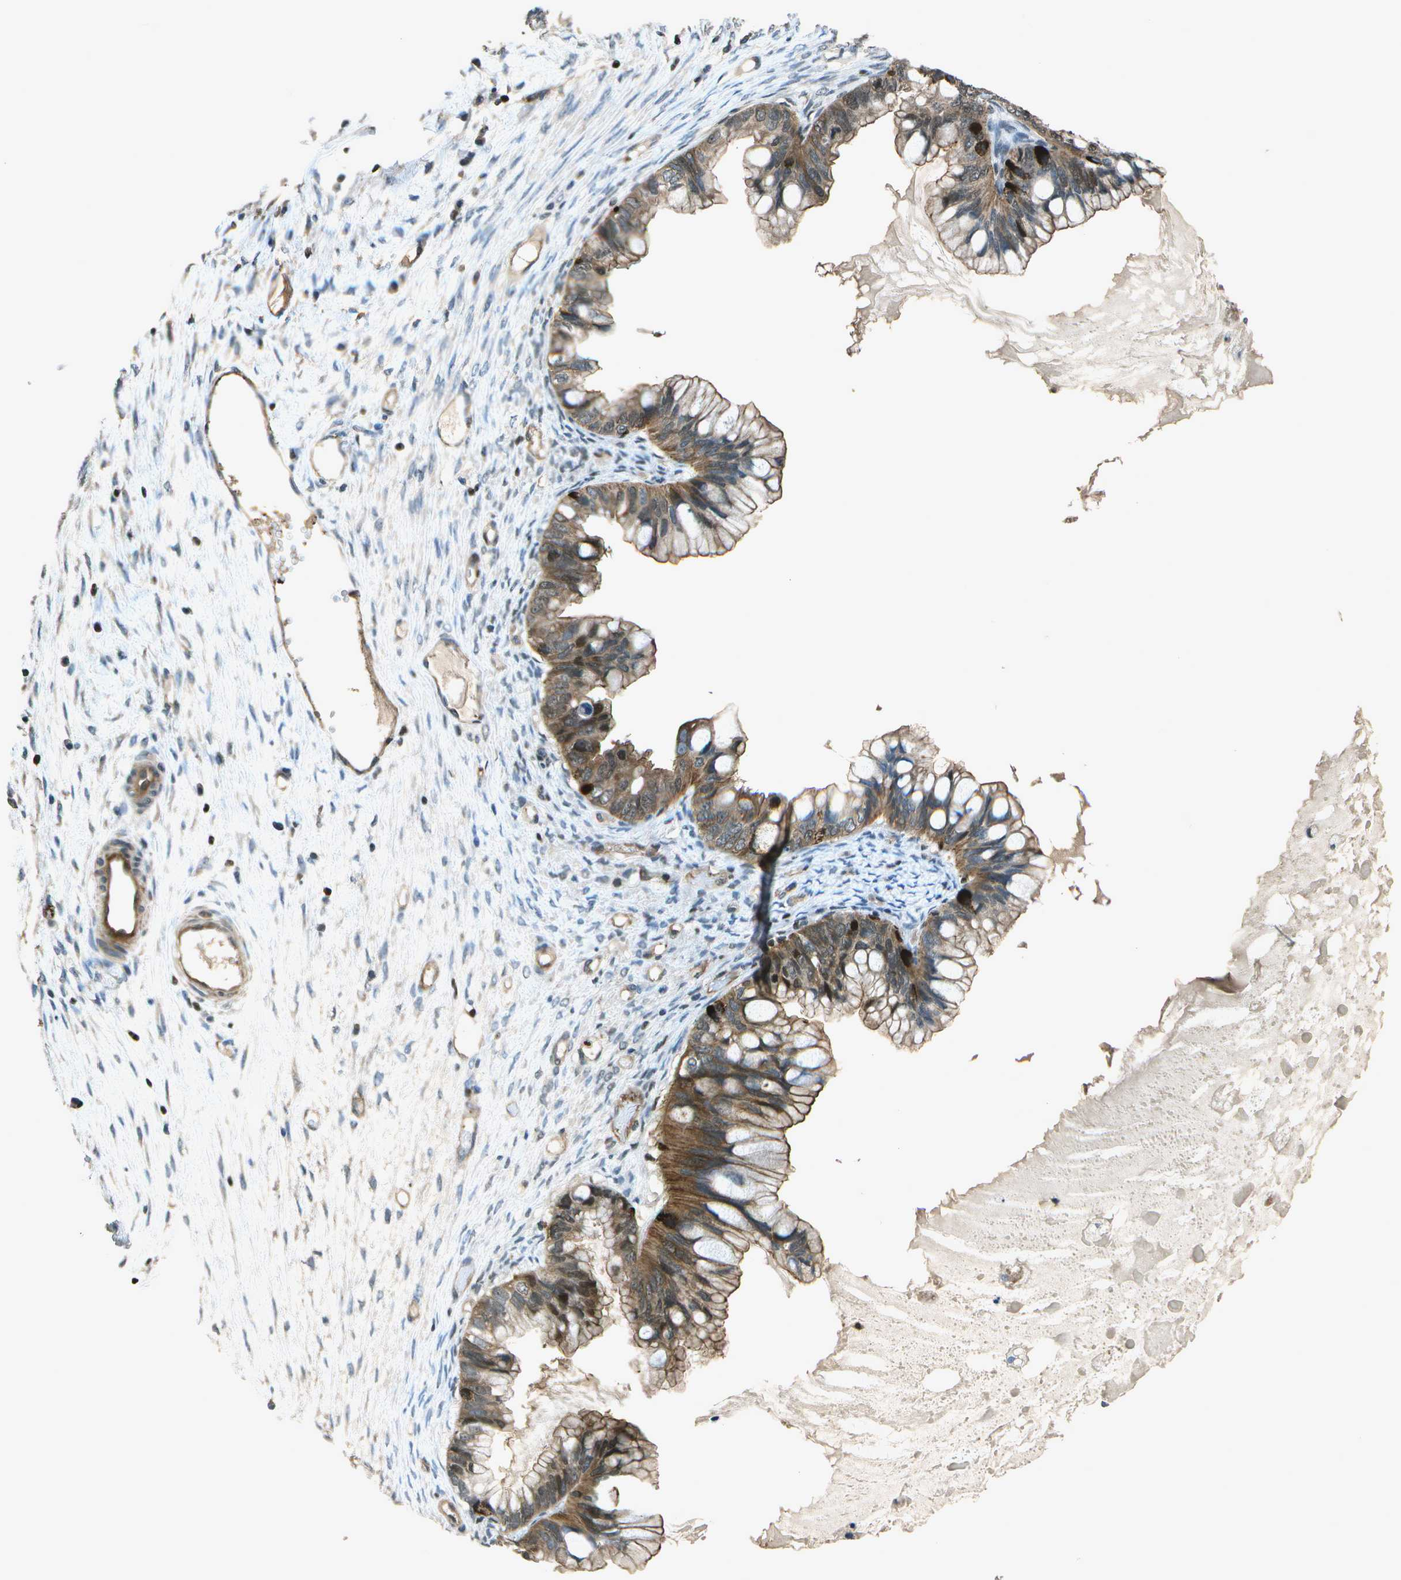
{"staining": {"intensity": "moderate", "quantity": ">75%", "location": "cytoplasmic/membranous,nuclear"}, "tissue": "ovarian cancer", "cell_type": "Tumor cells", "image_type": "cancer", "snomed": [{"axis": "morphology", "description": "Cystadenocarcinoma, mucinous, NOS"}, {"axis": "topography", "description": "Ovary"}], "caption": "This image exhibits immunohistochemistry (IHC) staining of human ovarian mucinous cystadenocarcinoma, with medium moderate cytoplasmic/membranous and nuclear positivity in approximately >75% of tumor cells.", "gene": "PDLIM1", "patient": {"sex": "female", "age": 80}}